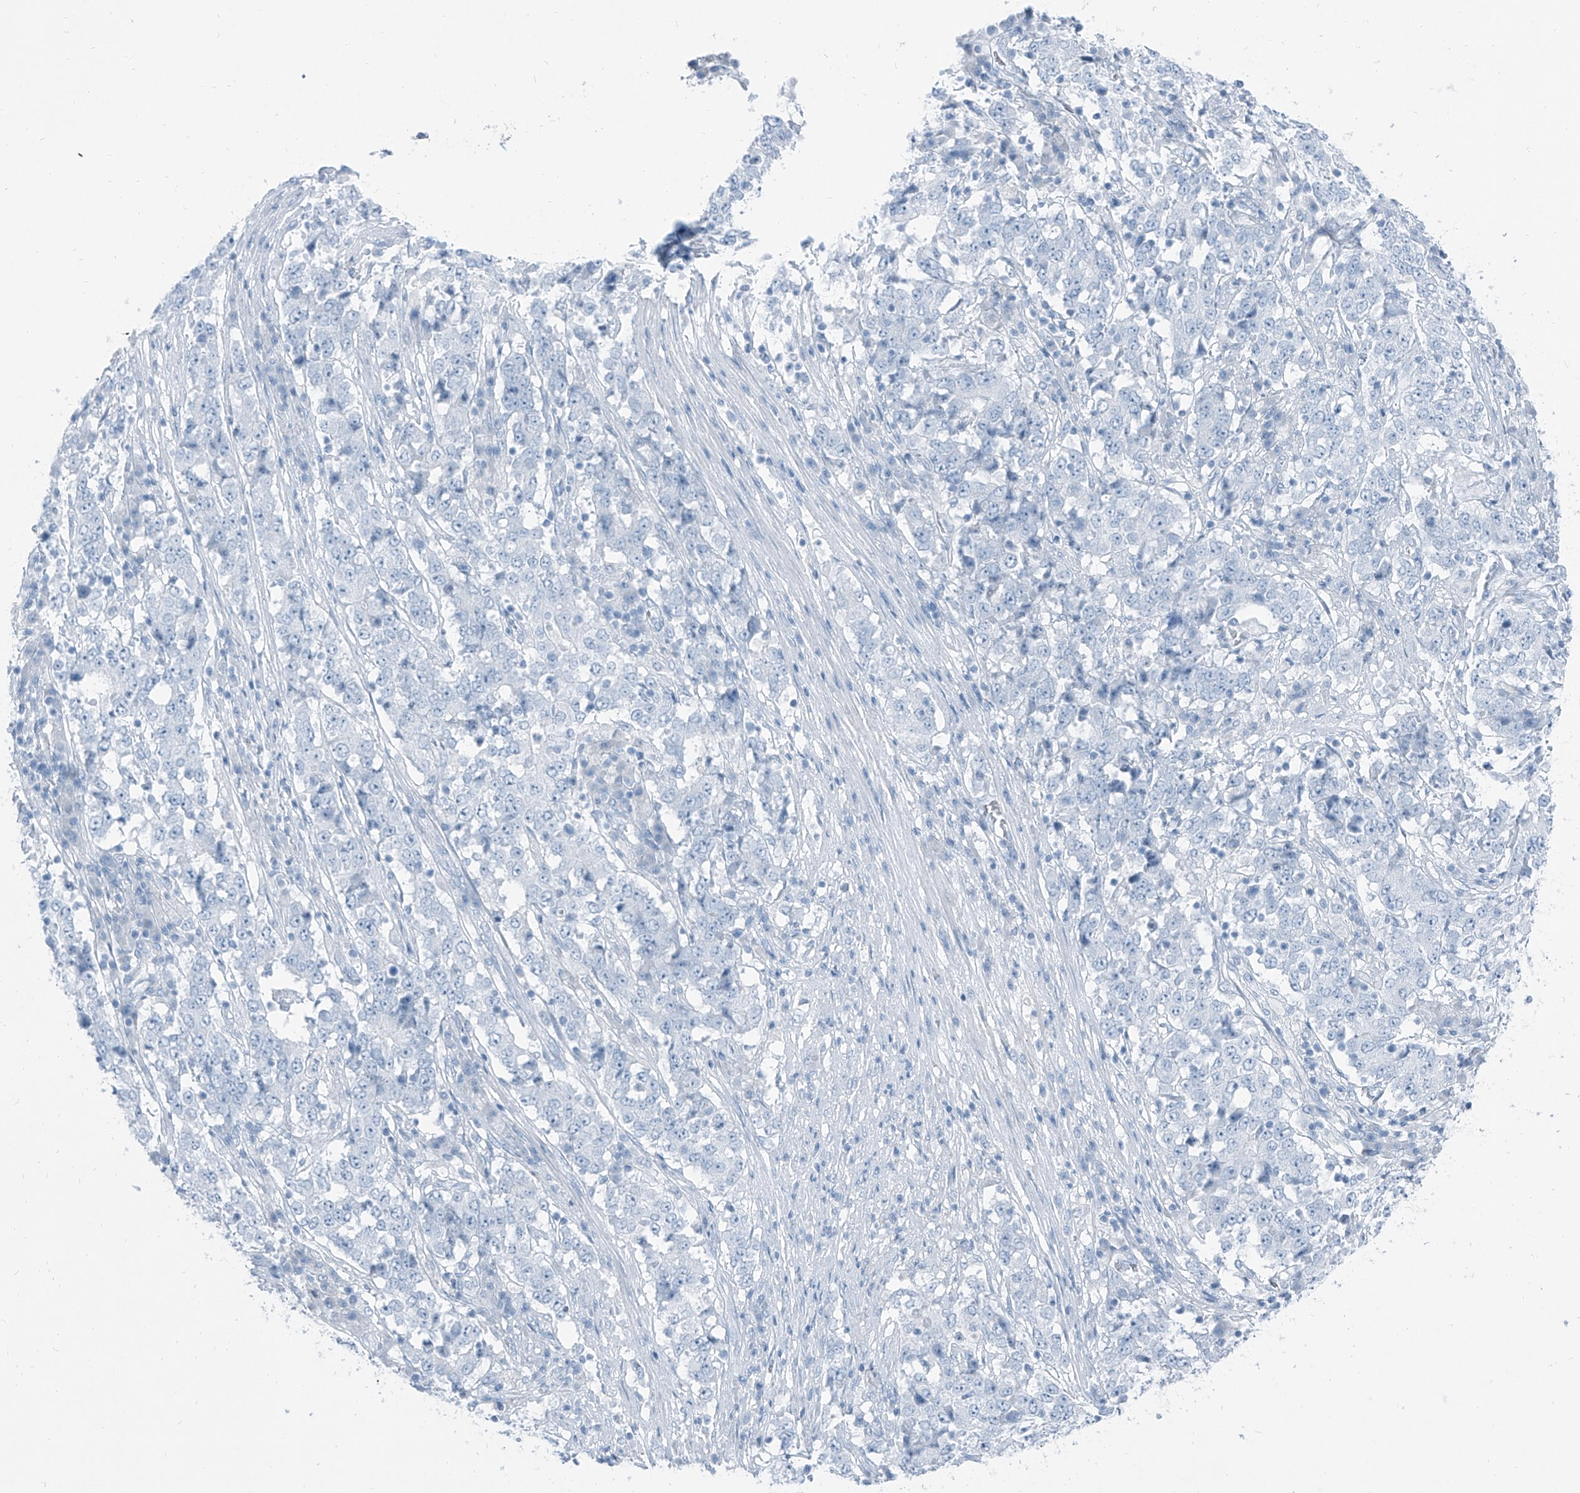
{"staining": {"intensity": "negative", "quantity": "none", "location": "none"}, "tissue": "stomach cancer", "cell_type": "Tumor cells", "image_type": "cancer", "snomed": [{"axis": "morphology", "description": "Adenocarcinoma, NOS"}, {"axis": "topography", "description": "Stomach"}], "caption": "Protein analysis of adenocarcinoma (stomach) displays no significant staining in tumor cells.", "gene": "RGN", "patient": {"sex": "male", "age": 59}}